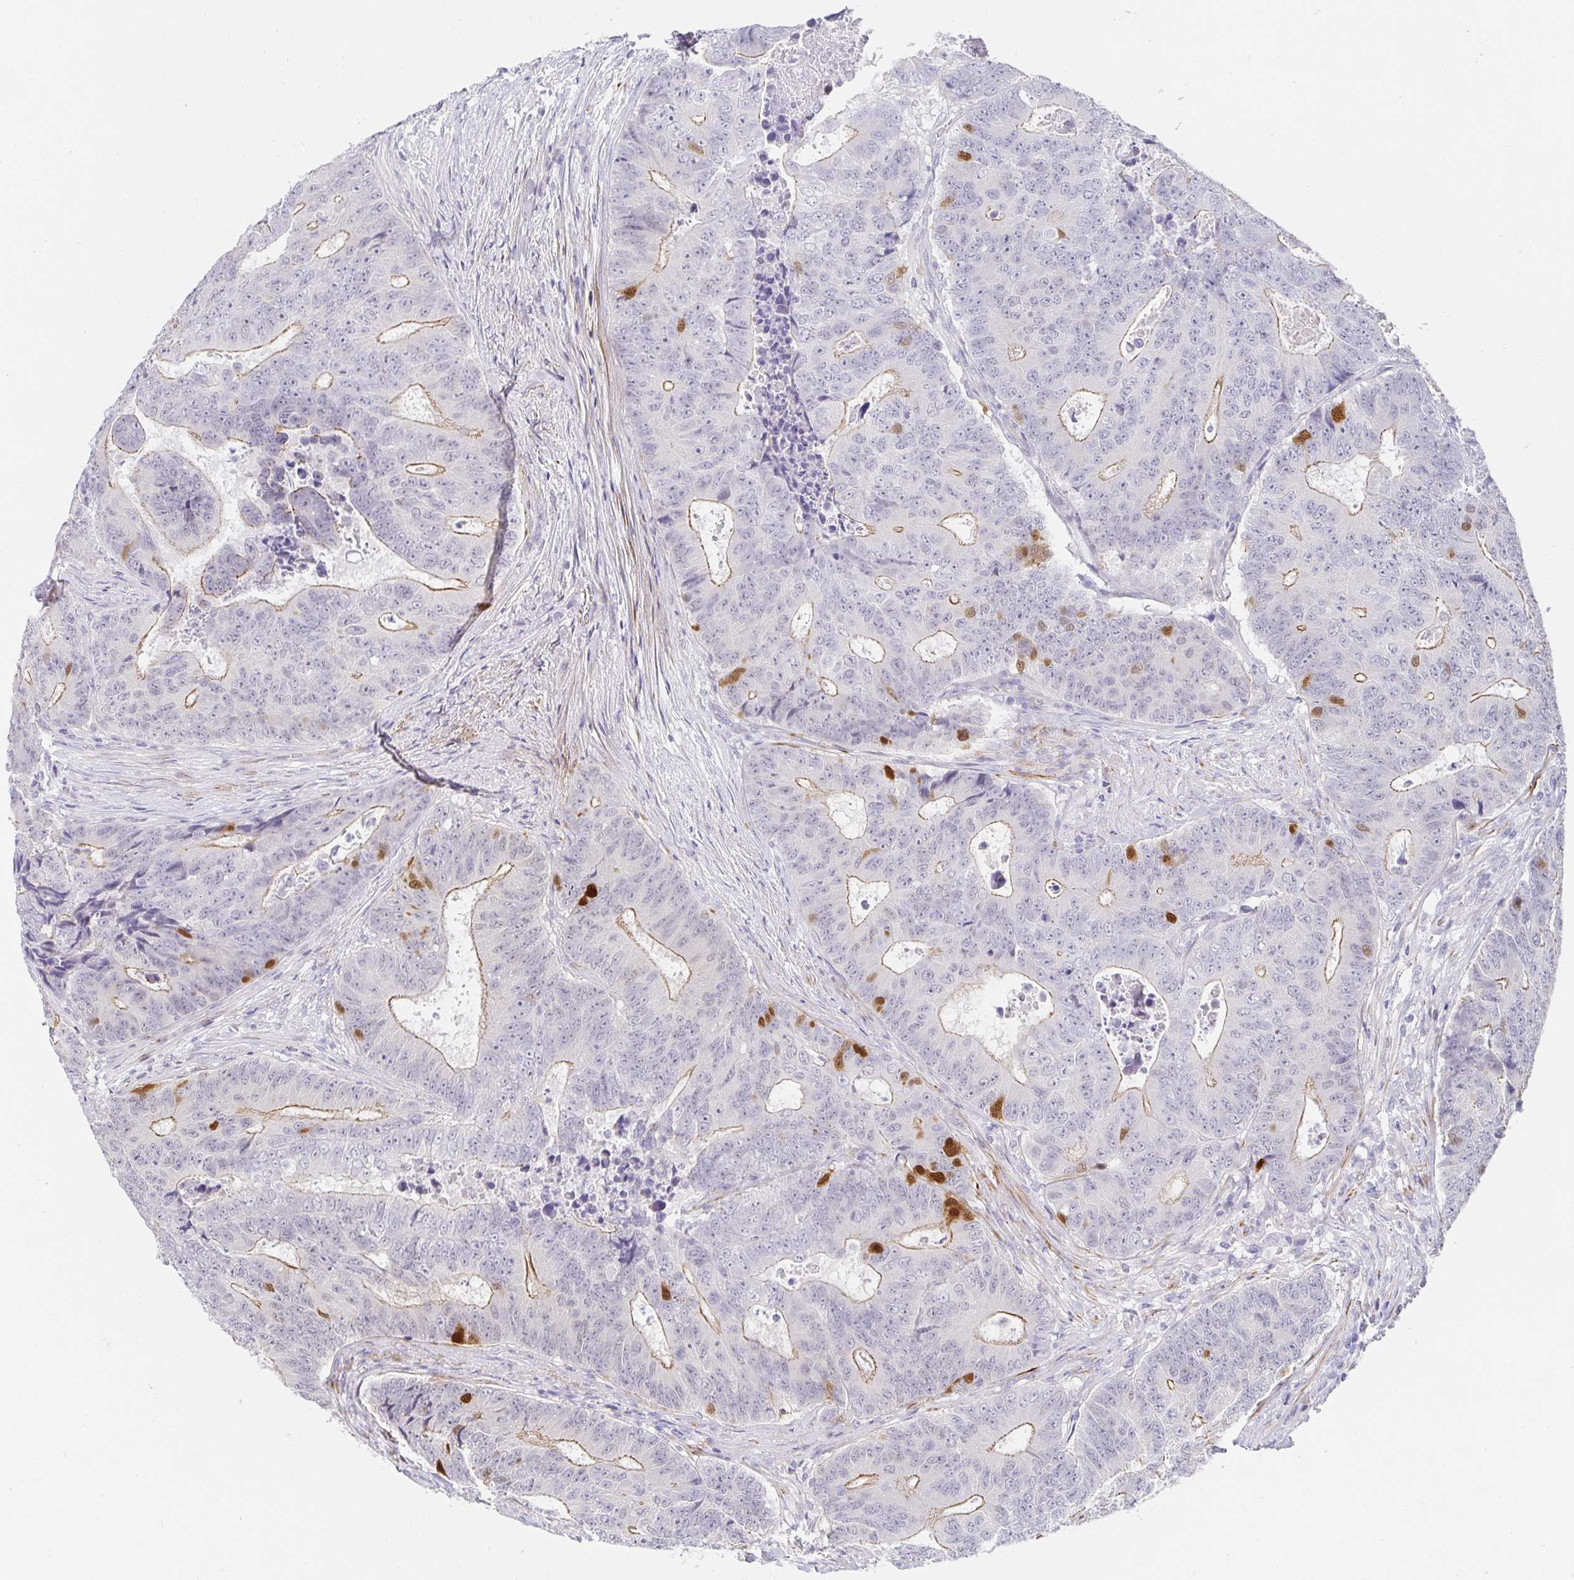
{"staining": {"intensity": "moderate", "quantity": "25%-75%", "location": "cytoplasmic/membranous"}, "tissue": "colorectal cancer", "cell_type": "Tumor cells", "image_type": "cancer", "snomed": [{"axis": "morphology", "description": "Adenocarcinoma, NOS"}, {"axis": "topography", "description": "Colon"}], "caption": "Colorectal adenocarcinoma stained with IHC reveals moderate cytoplasmic/membranous positivity in approximately 25%-75% of tumor cells.", "gene": "PDX1", "patient": {"sex": "female", "age": 48}}